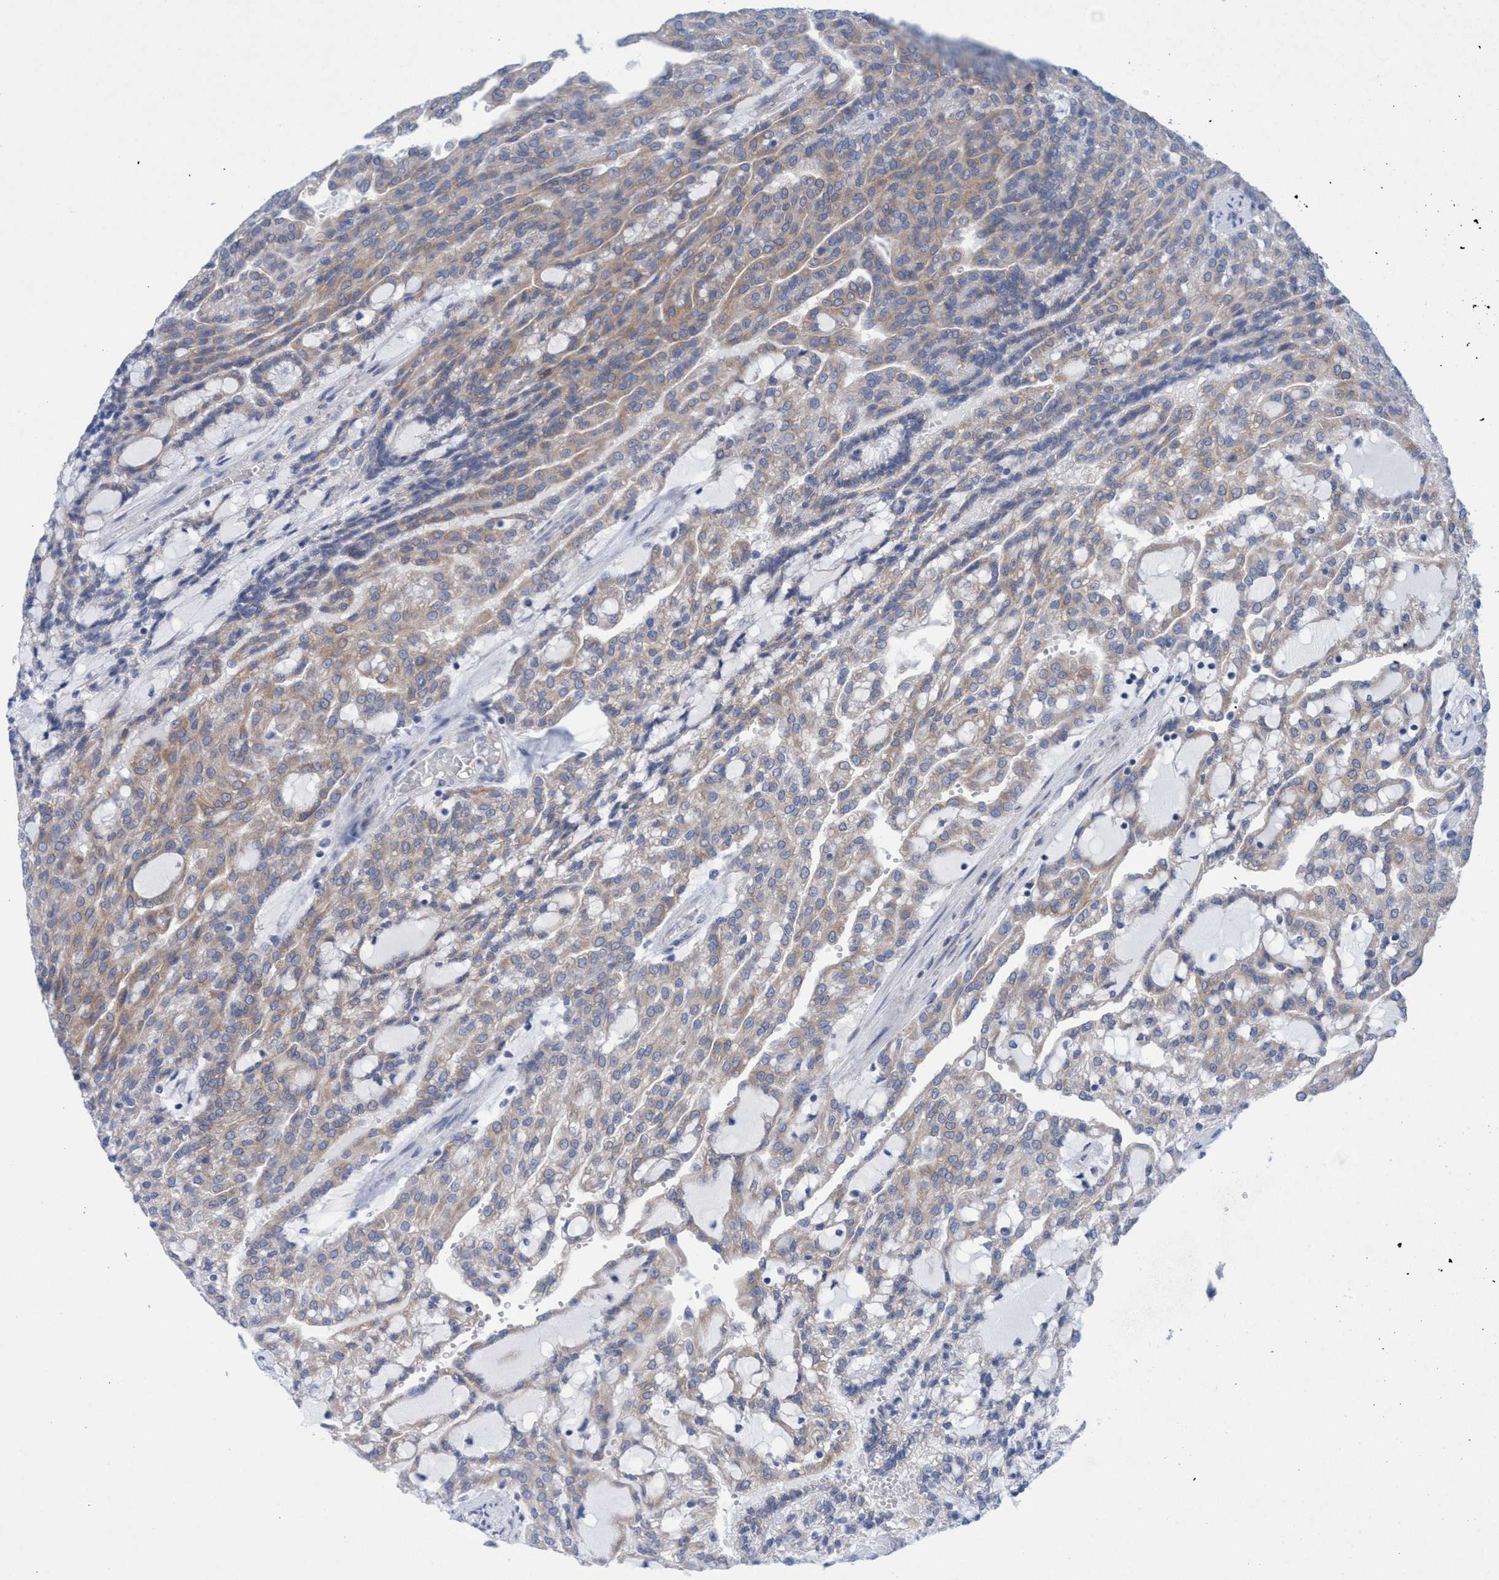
{"staining": {"intensity": "weak", "quantity": "25%-75%", "location": "cytoplasmic/membranous"}, "tissue": "renal cancer", "cell_type": "Tumor cells", "image_type": "cancer", "snomed": [{"axis": "morphology", "description": "Adenocarcinoma, NOS"}, {"axis": "topography", "description": "Kidney"}], "caption": "Human renal cancer (adenocarcinoma) stained with a protein marker displays weak staining in tumor cells.", "gene": "RSAD1", "patient": {"sex": "male", "age": 63}}